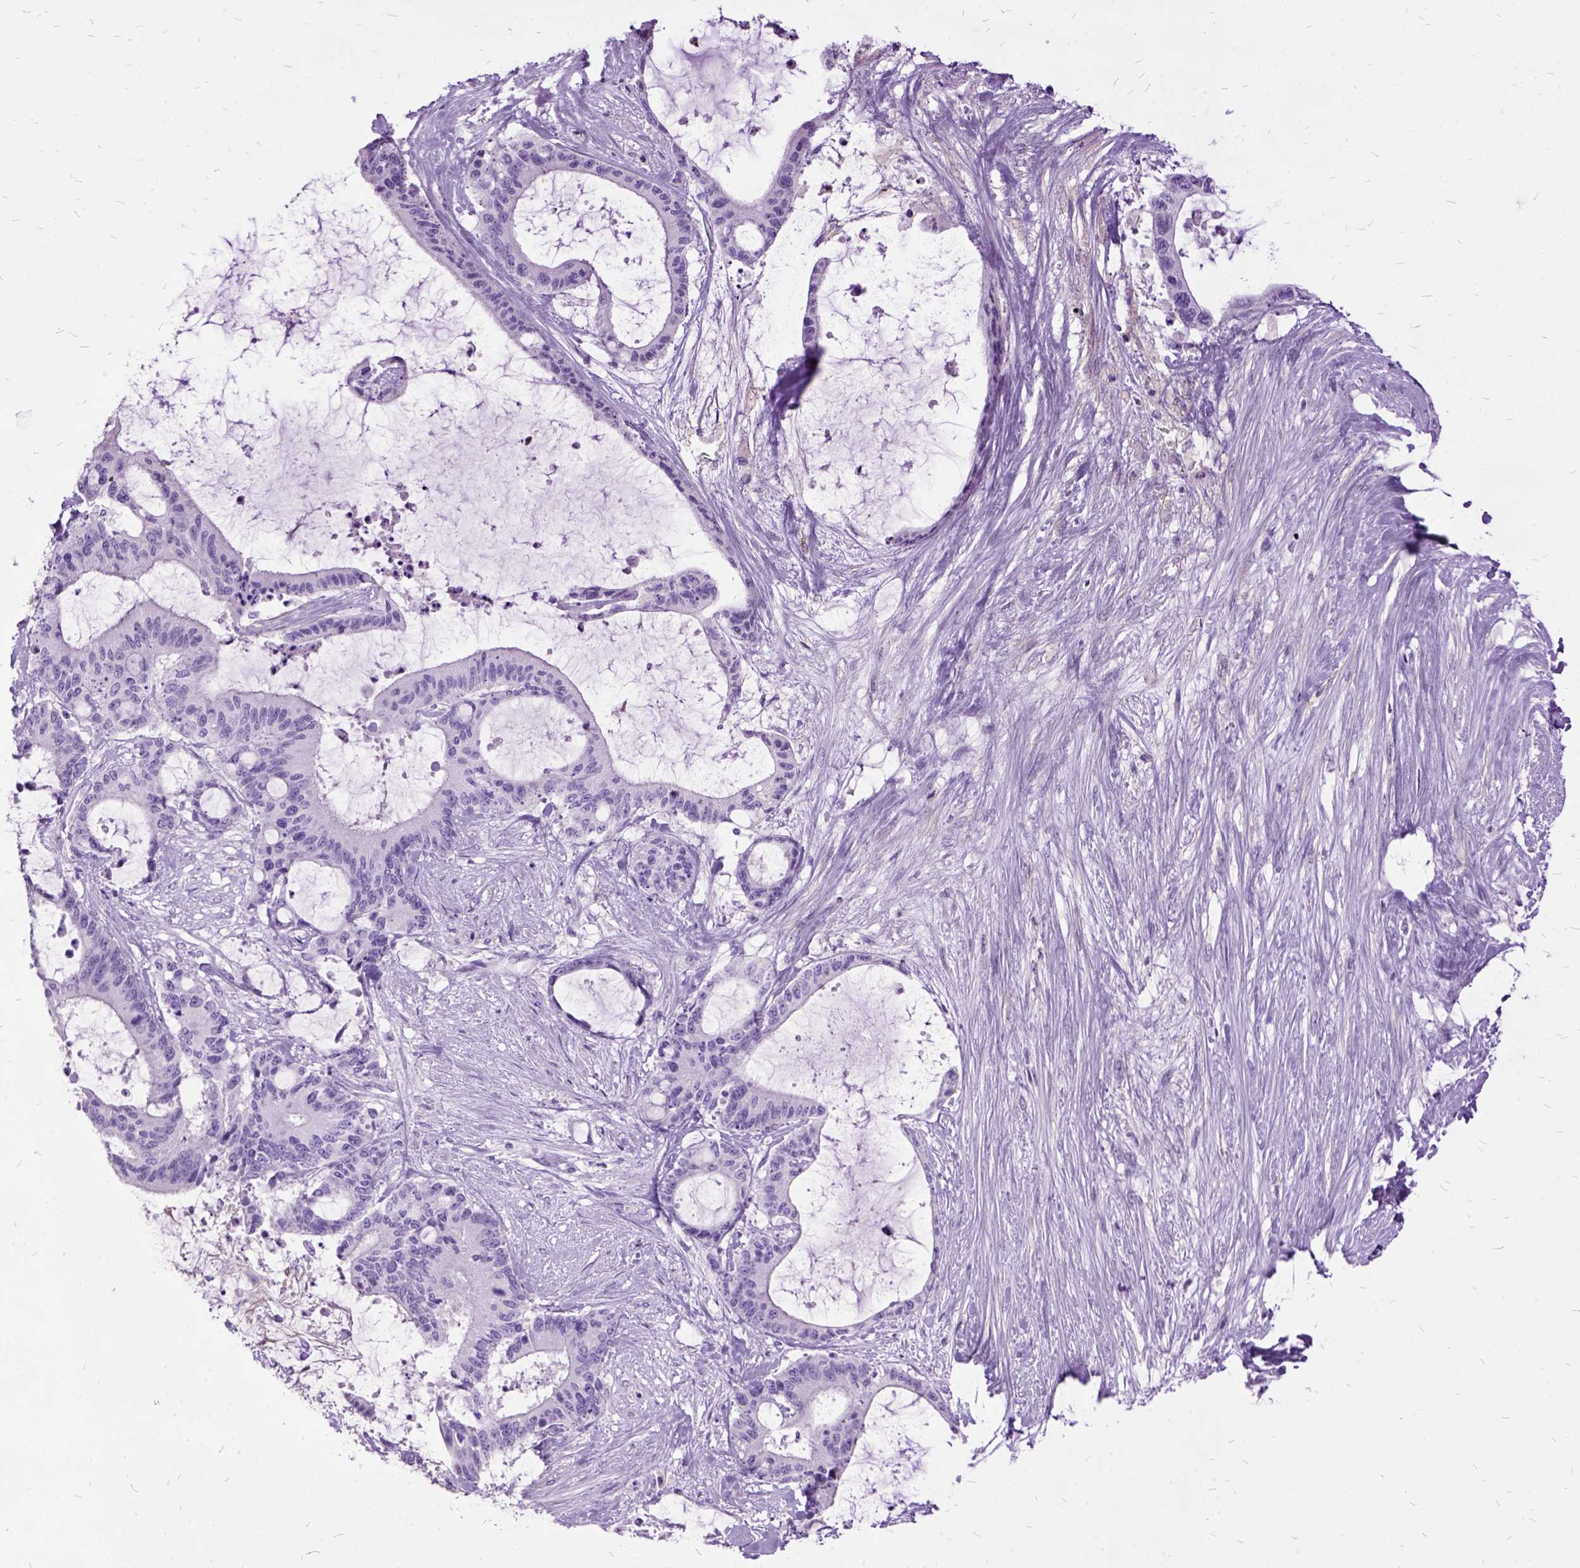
{"staining": {"intensity": "negative", "quantity": "none", "location": "none"}, "tissue": "liver cancer", "cell_type": "Tumor cells", "image_type": "cancer", "snomed": [{"axis": "morphology", "description": "Normal tissue, NOS"}, {"axis": "morphology", "description": "Cholangiocarcinoma"}, {"axis": "topography", "description": "Liver"}, {"axis": "topography", "description": "Peripheral nerve tissue"}], "caption": "Tumor cells show no significant expression in liver cholangiocarcinoma.", "gene": "MME", "patient": {"sex": "female", "age": 73}}